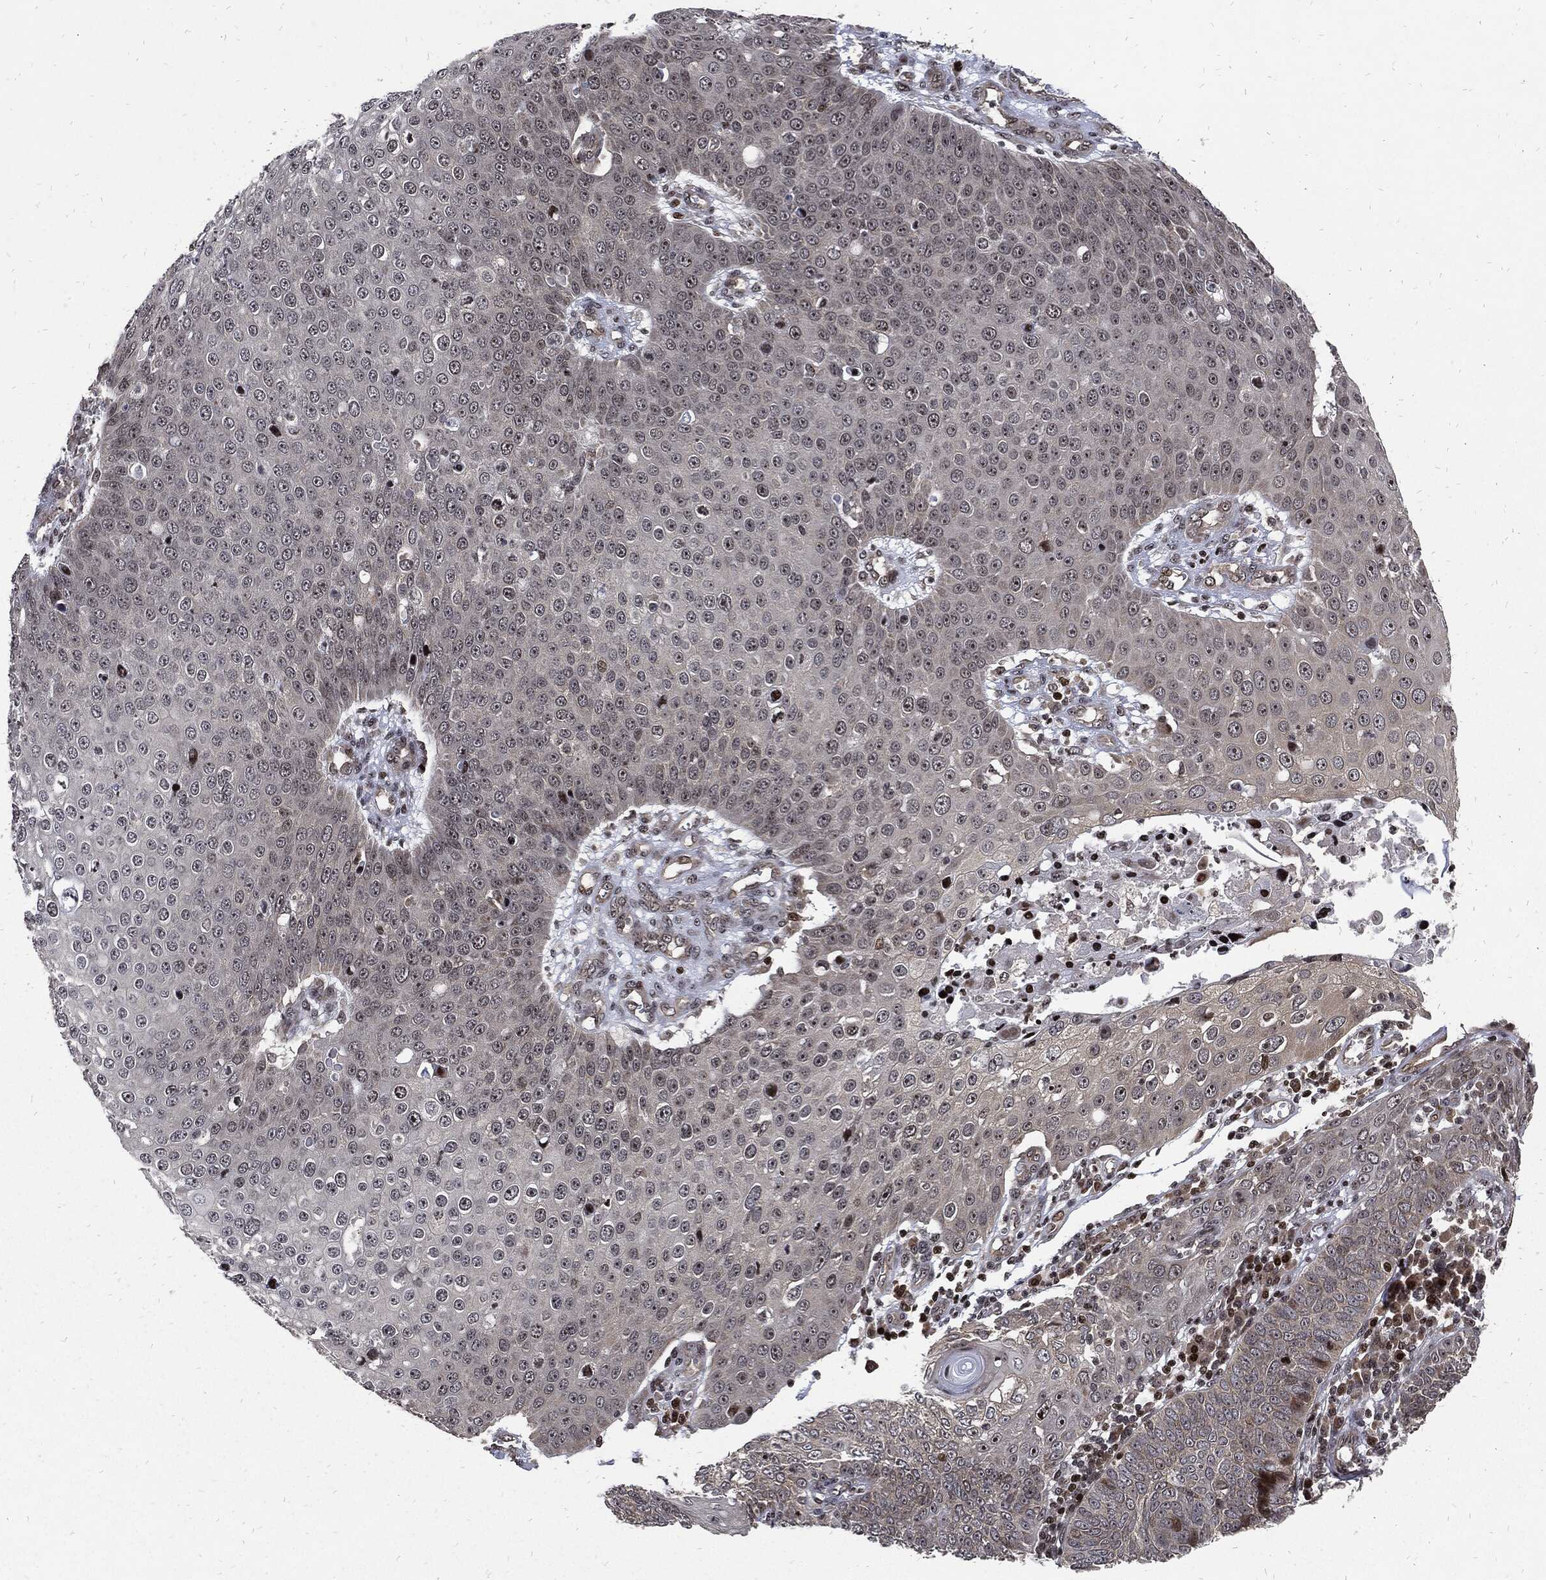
{"staining": {"intensity": "negative", "quantity": "none", "location": "none"}, "tissue": "skin cancer", "cell_type": "Tumor cells", "image_type": "cancer", "snomed": [{"axis": "morphology", "description": "Squamous cell carcinoma, NOS"}, {"axis": "topography", "description": "Skin"}], "caption": "Tumor cells are negative for protein expression in human skin squamous cell carcinoma. (DAB (3,3'-diaminobenzidine) immunohistochemistry (IHC) visualized using brightfield microscopy, high magnification).", "gene": "ZNF775", "patient": {"sex": "male", "age": 71}}